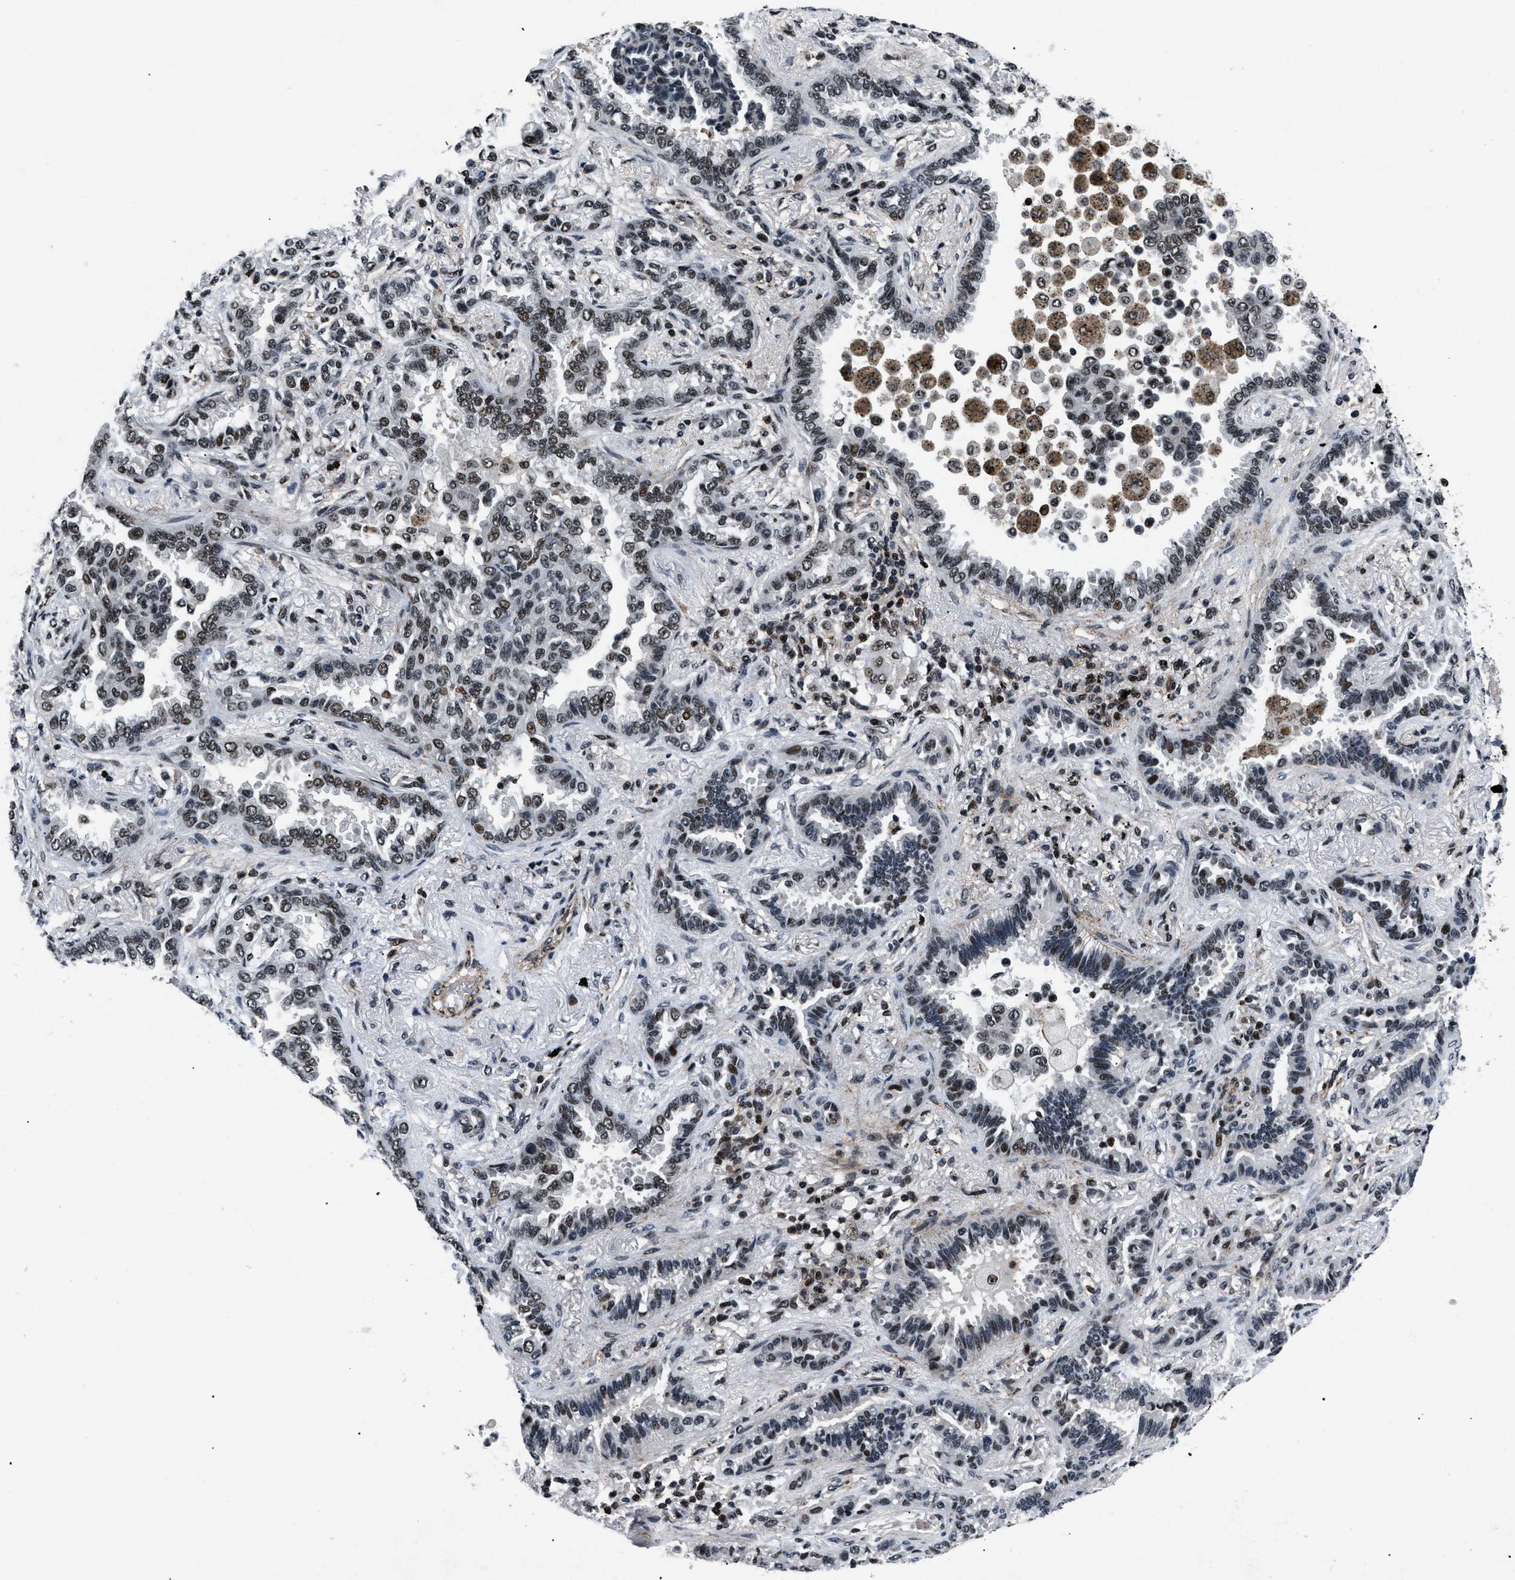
{"staining": {"intensity": "strong", "quantity": ">75%", "location": "nuclear"}, "tissue": "lung cancer", "cell_type": "Tumor cells", "image_type": "cancer", "snomed": [{"axis": "morphology", "description": "Normal tissue, NOS"}, {"axis": "morphology", "description": "Adenocarcinoma, NOS"}, {"axis": "topography", "description": "Lung"}], "caption": "Immunohistochemistry micrograph of lung cancer stained for a protein (brown), which demonstrates high levels of strong nuclear positivity in approximately >75% of tumor cells.", "gene": "SMARCB1", "patient": {"sex": "male", "age": 59}}